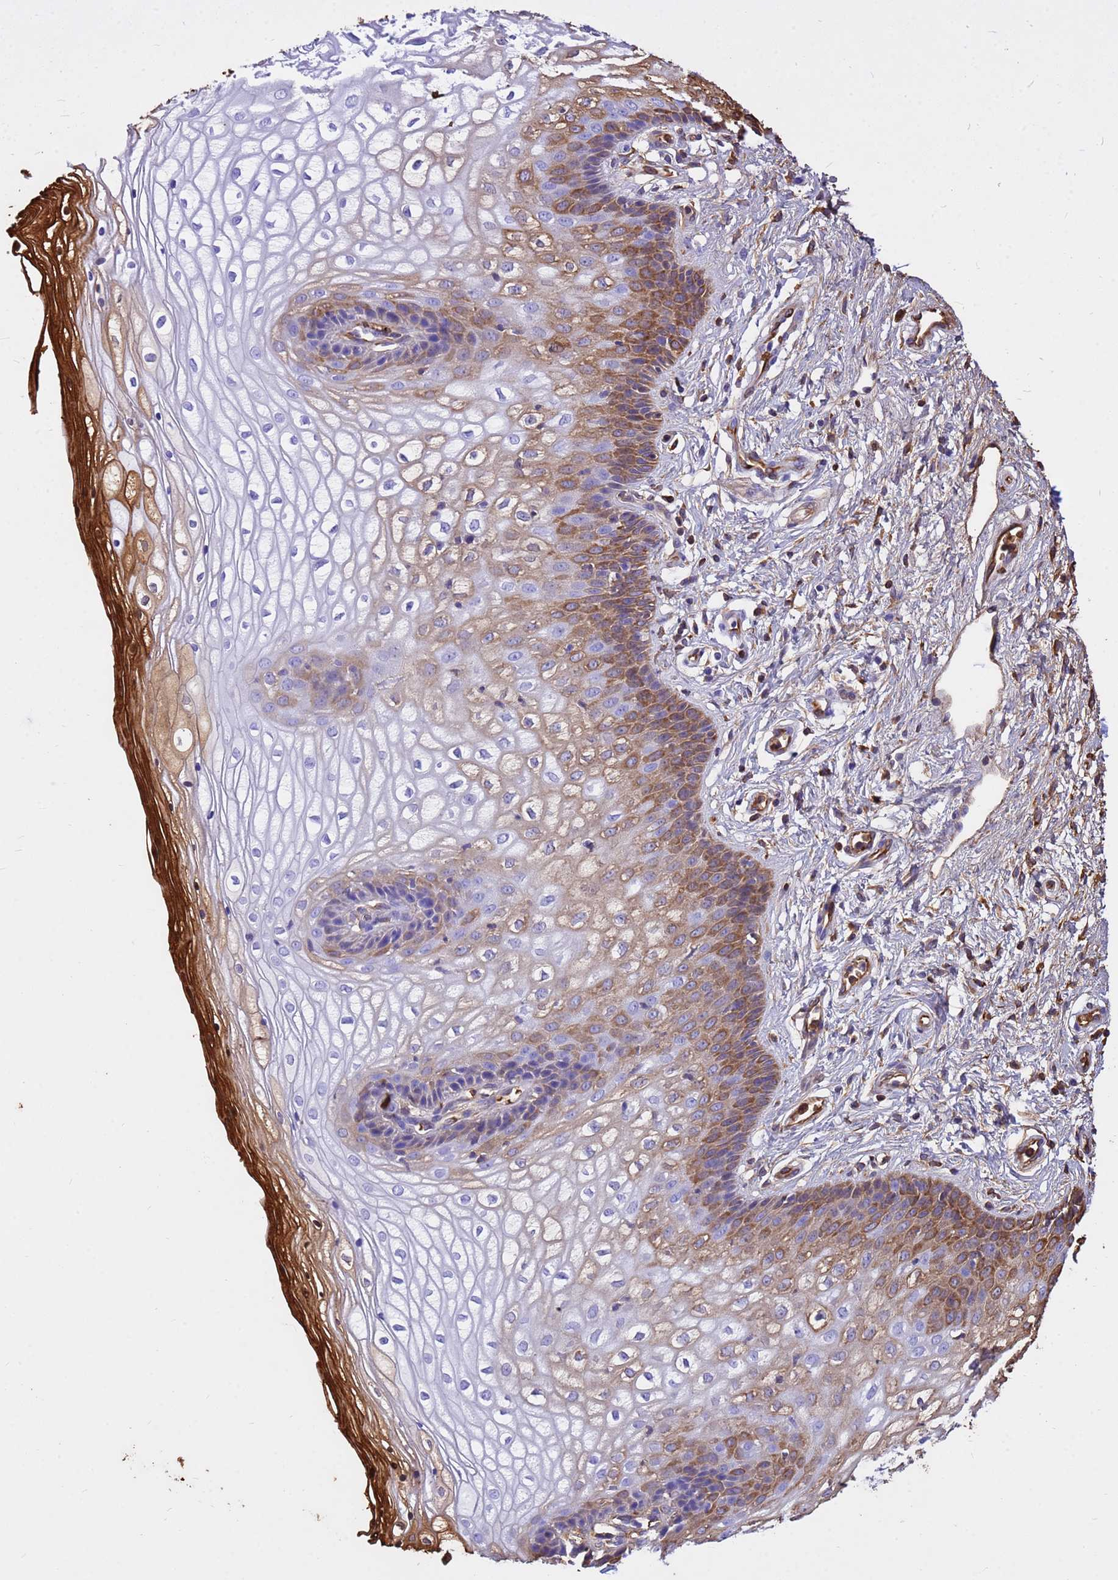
{"staining": {"intensity": "strong", "quantity": "<25%", "location": "cytoplasmic/membranous"}, "tissue": "vagina", "cell_type": "Squamous epithelial cells", "image_type": "normal", "snomed": [{"axis": "morphology", "description": "Normal tissue, NOS"}, {"axis": "topography", "description": "Vagina"}], "caption": "Strong cytoplasmic/membranous staining for a protein is identified in about <25% of squamous epithelial cells of unremarkable vagina using immunohistochemistry.", "gene": "HBA1", "patient": {"sex": "female", "age": 34}}